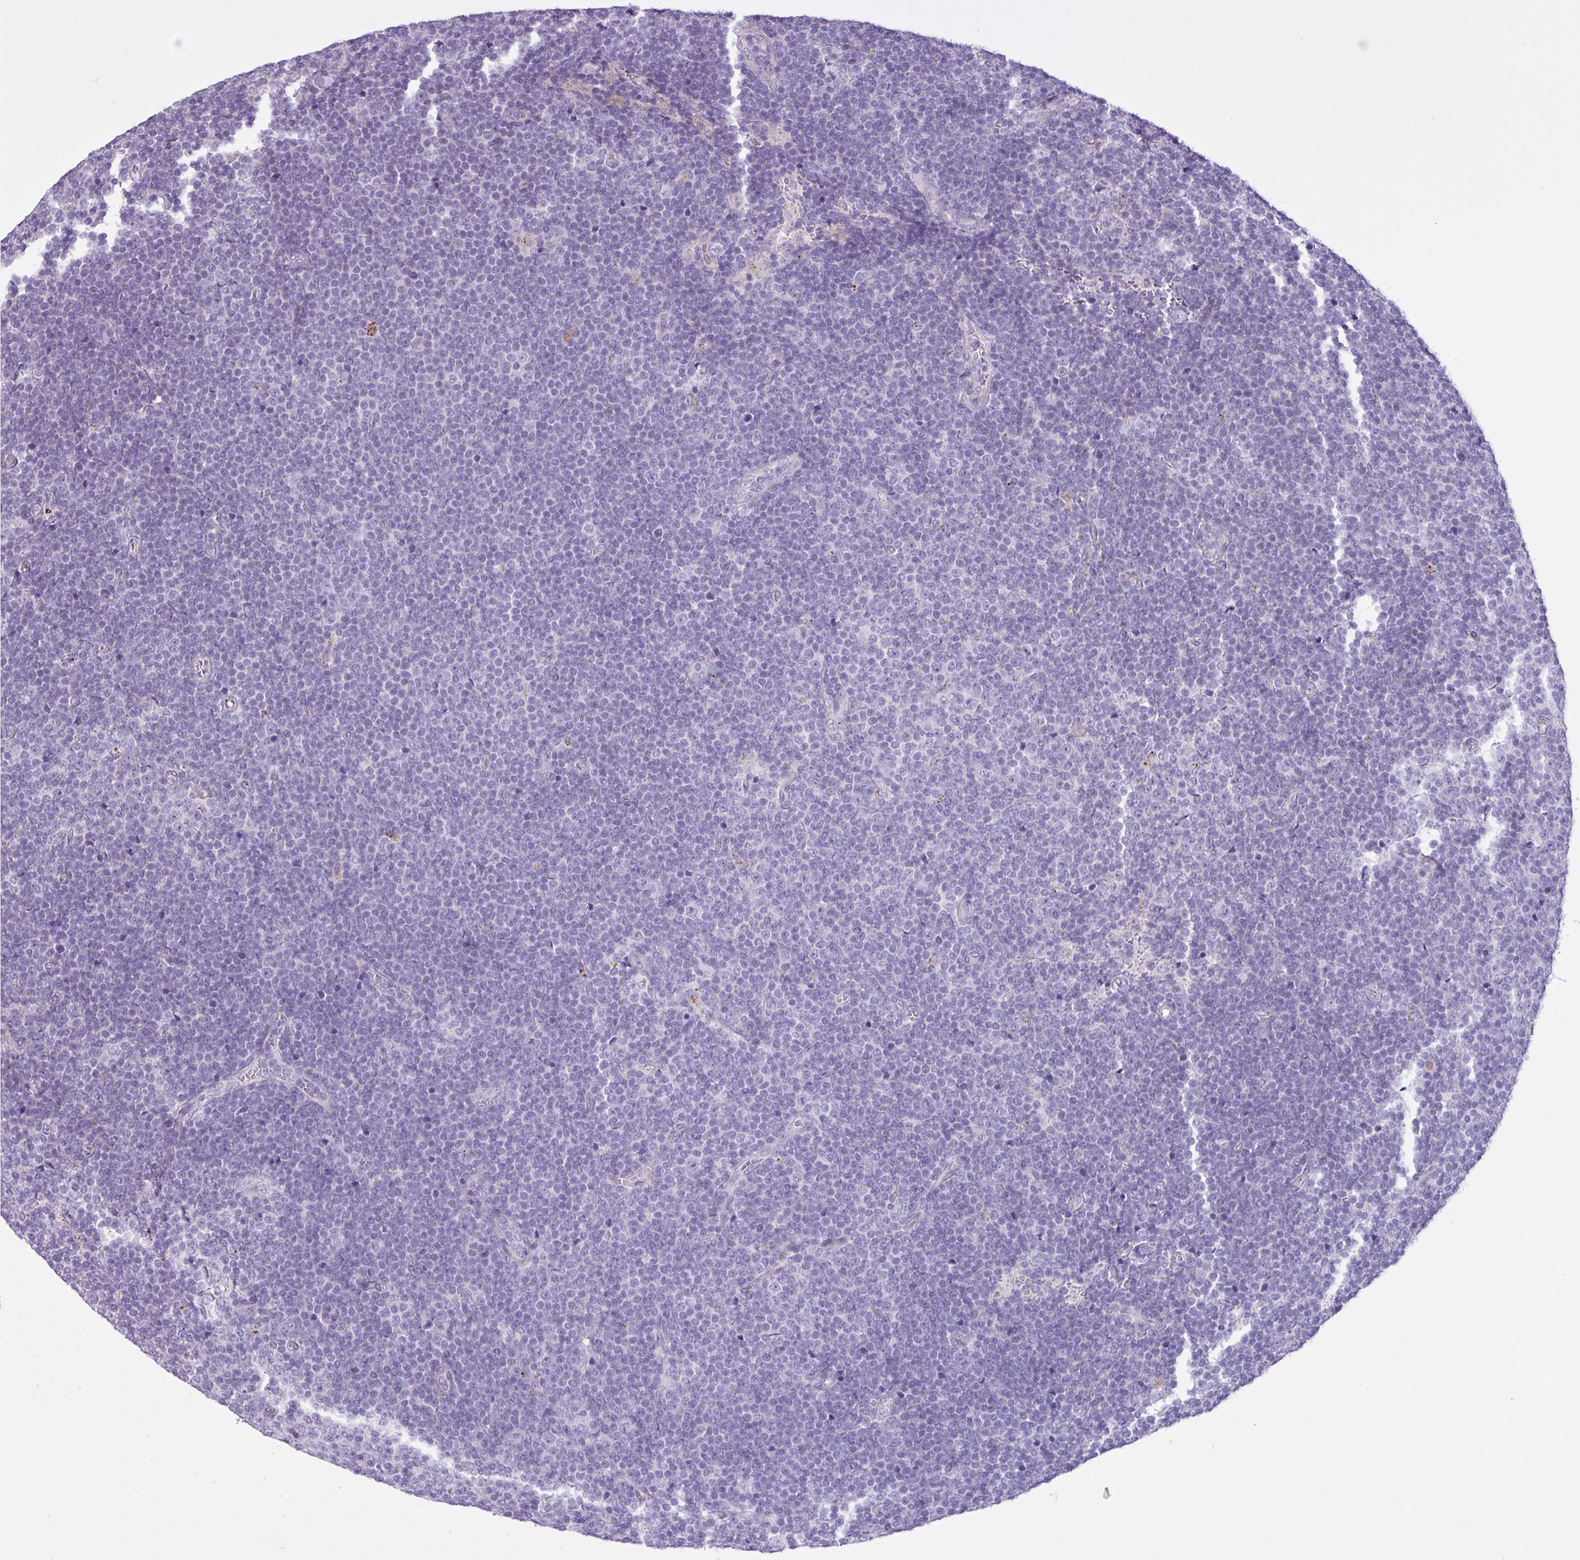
{"staining": {"intensity": "negative", "quantity": "none", "location": "none"}, "tissue": "lymphoma", "cell_type": "Tumor cells", "image_type": "cancer", "snomed": [{"axis": "morphology", "description": "Malignant lymphoma, non-Hodgkin's type, Low grade"}, {"axis": "topography", "description": "Lymph node"}], "caption": "DAB (3,3'-diaminobenzidine) immunohistochemical staining of human malignant lymphoma, non-Hodgkin's type (low-grade) reveals no significant positivity in tumor cells. Brightfield microscopy of immunohistochemistry stained with DAB (3,3'-diaminobenzidine) (brown) and hematoxylin (blue), captured at high magnification.", "gene": "CD248", "patient": {"sex": "male", "age": 48}}